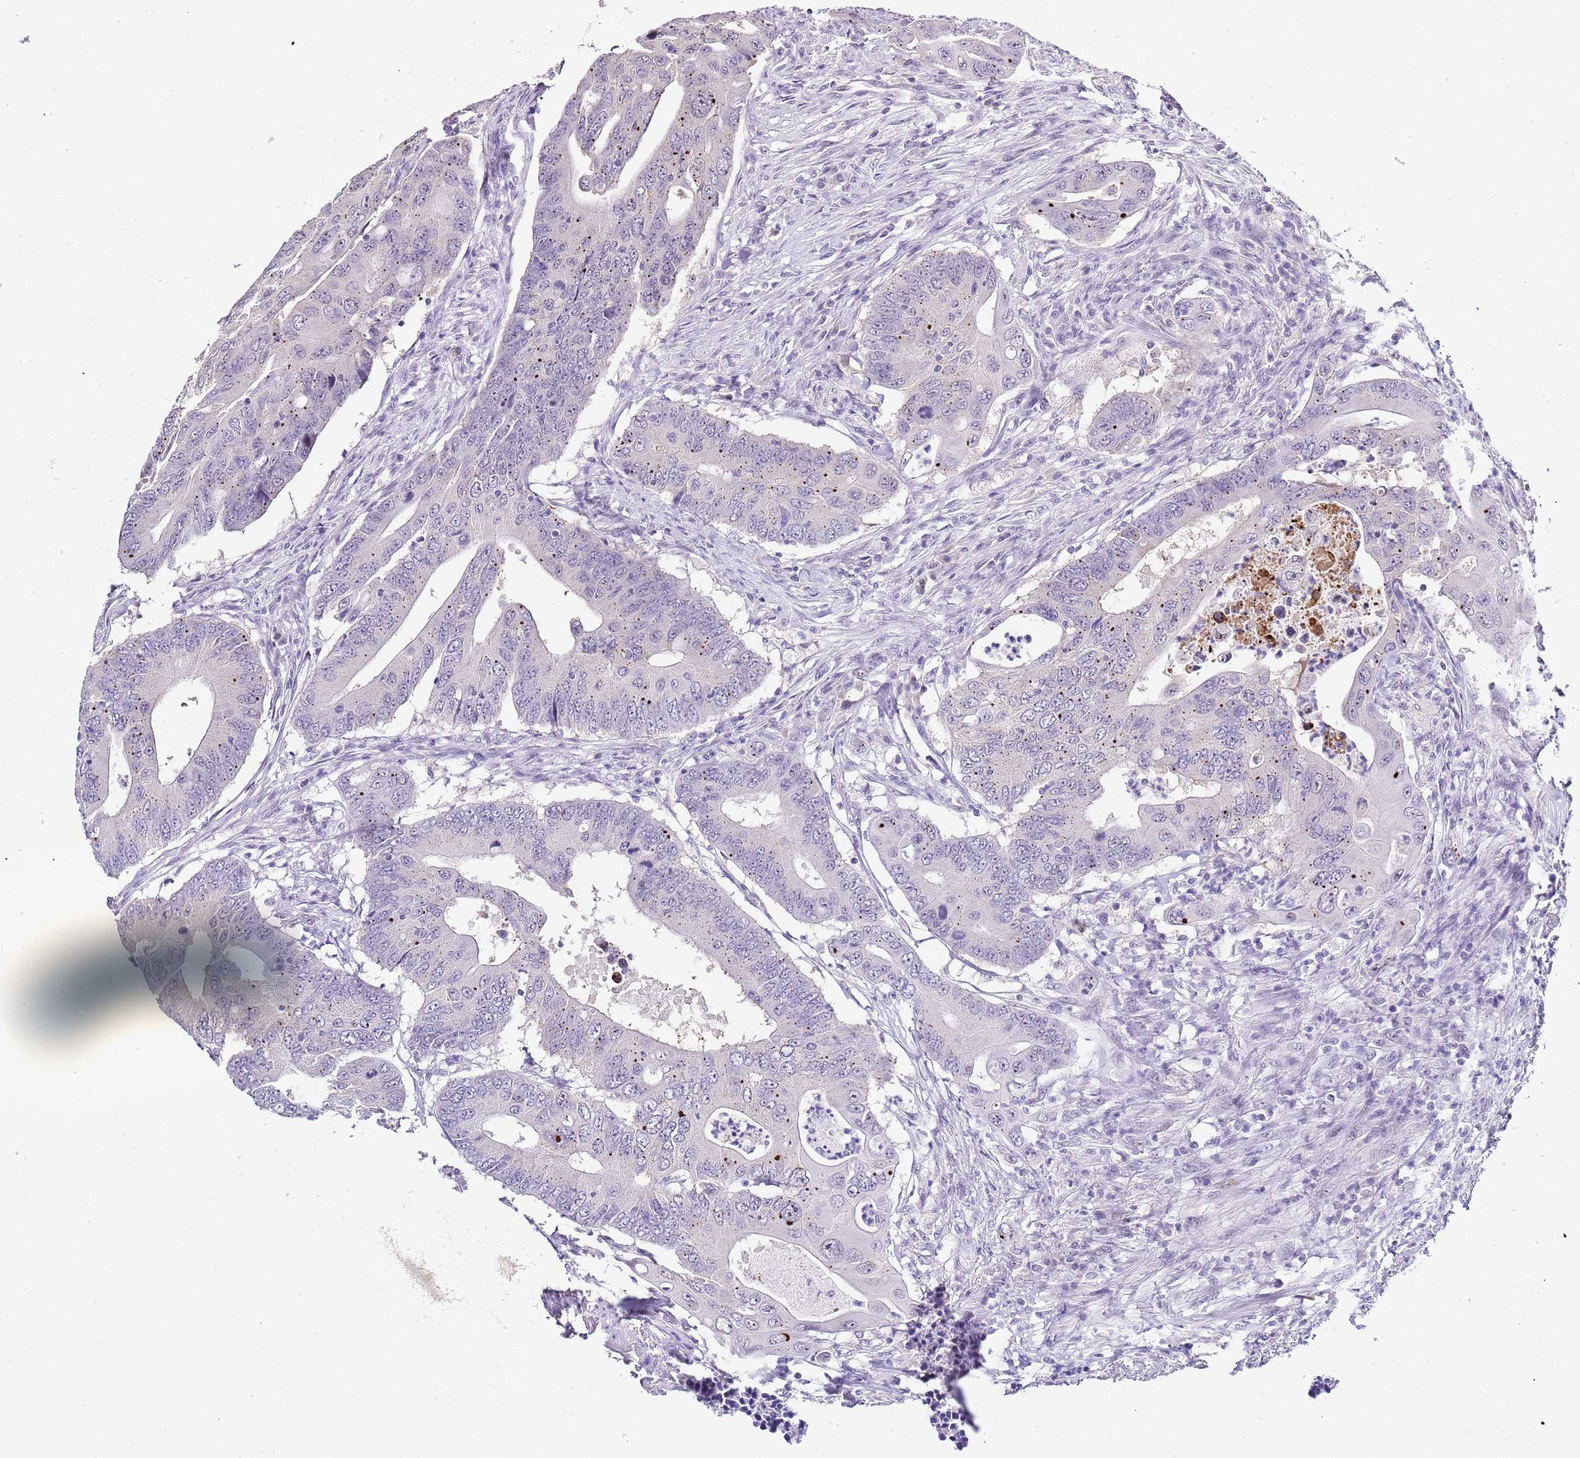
{"staining": {"intensity": "negative", "quantity": "none", "location": "none"}, "tissue": "colorectal cancer", "cell_type": "Tumor cells", "image_type": "cancer", "snomed": [{"axis": "morphology", "description": "Adenocarcinoma, NOS"}, {"axis": "topography", "description": "Colon"}], "caption": "The photomicrograph displays no staining of tumor cells in colorectal cancer (adenocarcinoma). The staining was performed using DAB (3,3'-diaminobenzidine) to visualize the protein expression in brown, while the nuclei were stained in blue with hematoxylin (Magnification: 20x).", "gene": "NOP56", "patient": {"sex": "male", "age": 71}}